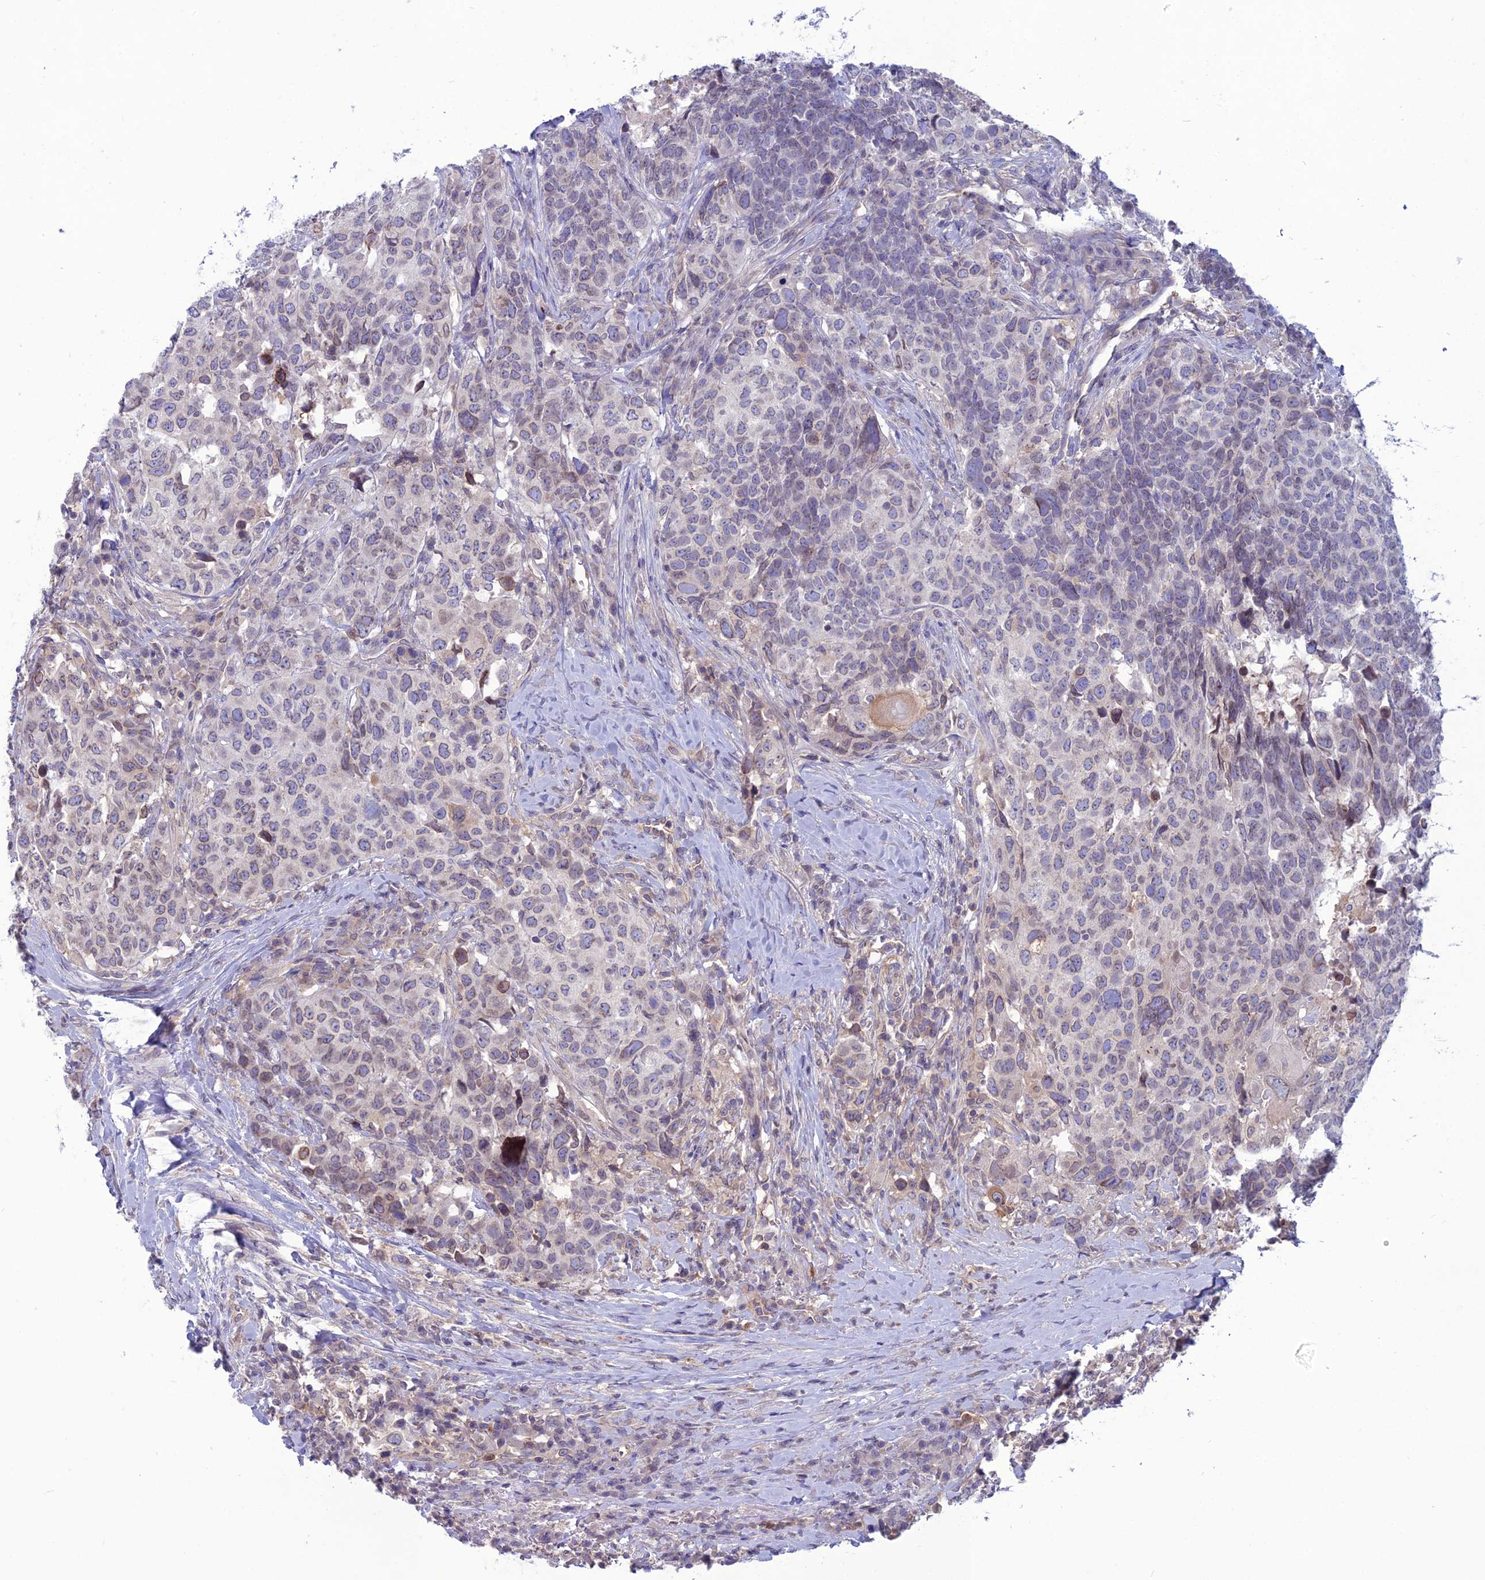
{"staining": {"intensity": "weak", "quantity": "25%-75%", "location": "cytoplasmic/membranous,nuclear"}, "tissue": "head and neck cancer", "cell_type": "Tumor cells", "image_type": "cancer", "snomed": [{"axis": "morphology", "description": "Squamous cell carcinoma, NOS"}, {"axis": "topography", "description": "Head-Neck"}], "caption": "IHC of head and neck cancer (squamous cell carcinoma) reveals low levels of weak cytoplasmic/membranous and nuclear expression in about 25%-75% of tumor cells.", "gene": "WDR46", "patient": {"sex": "male", "age": 66}}